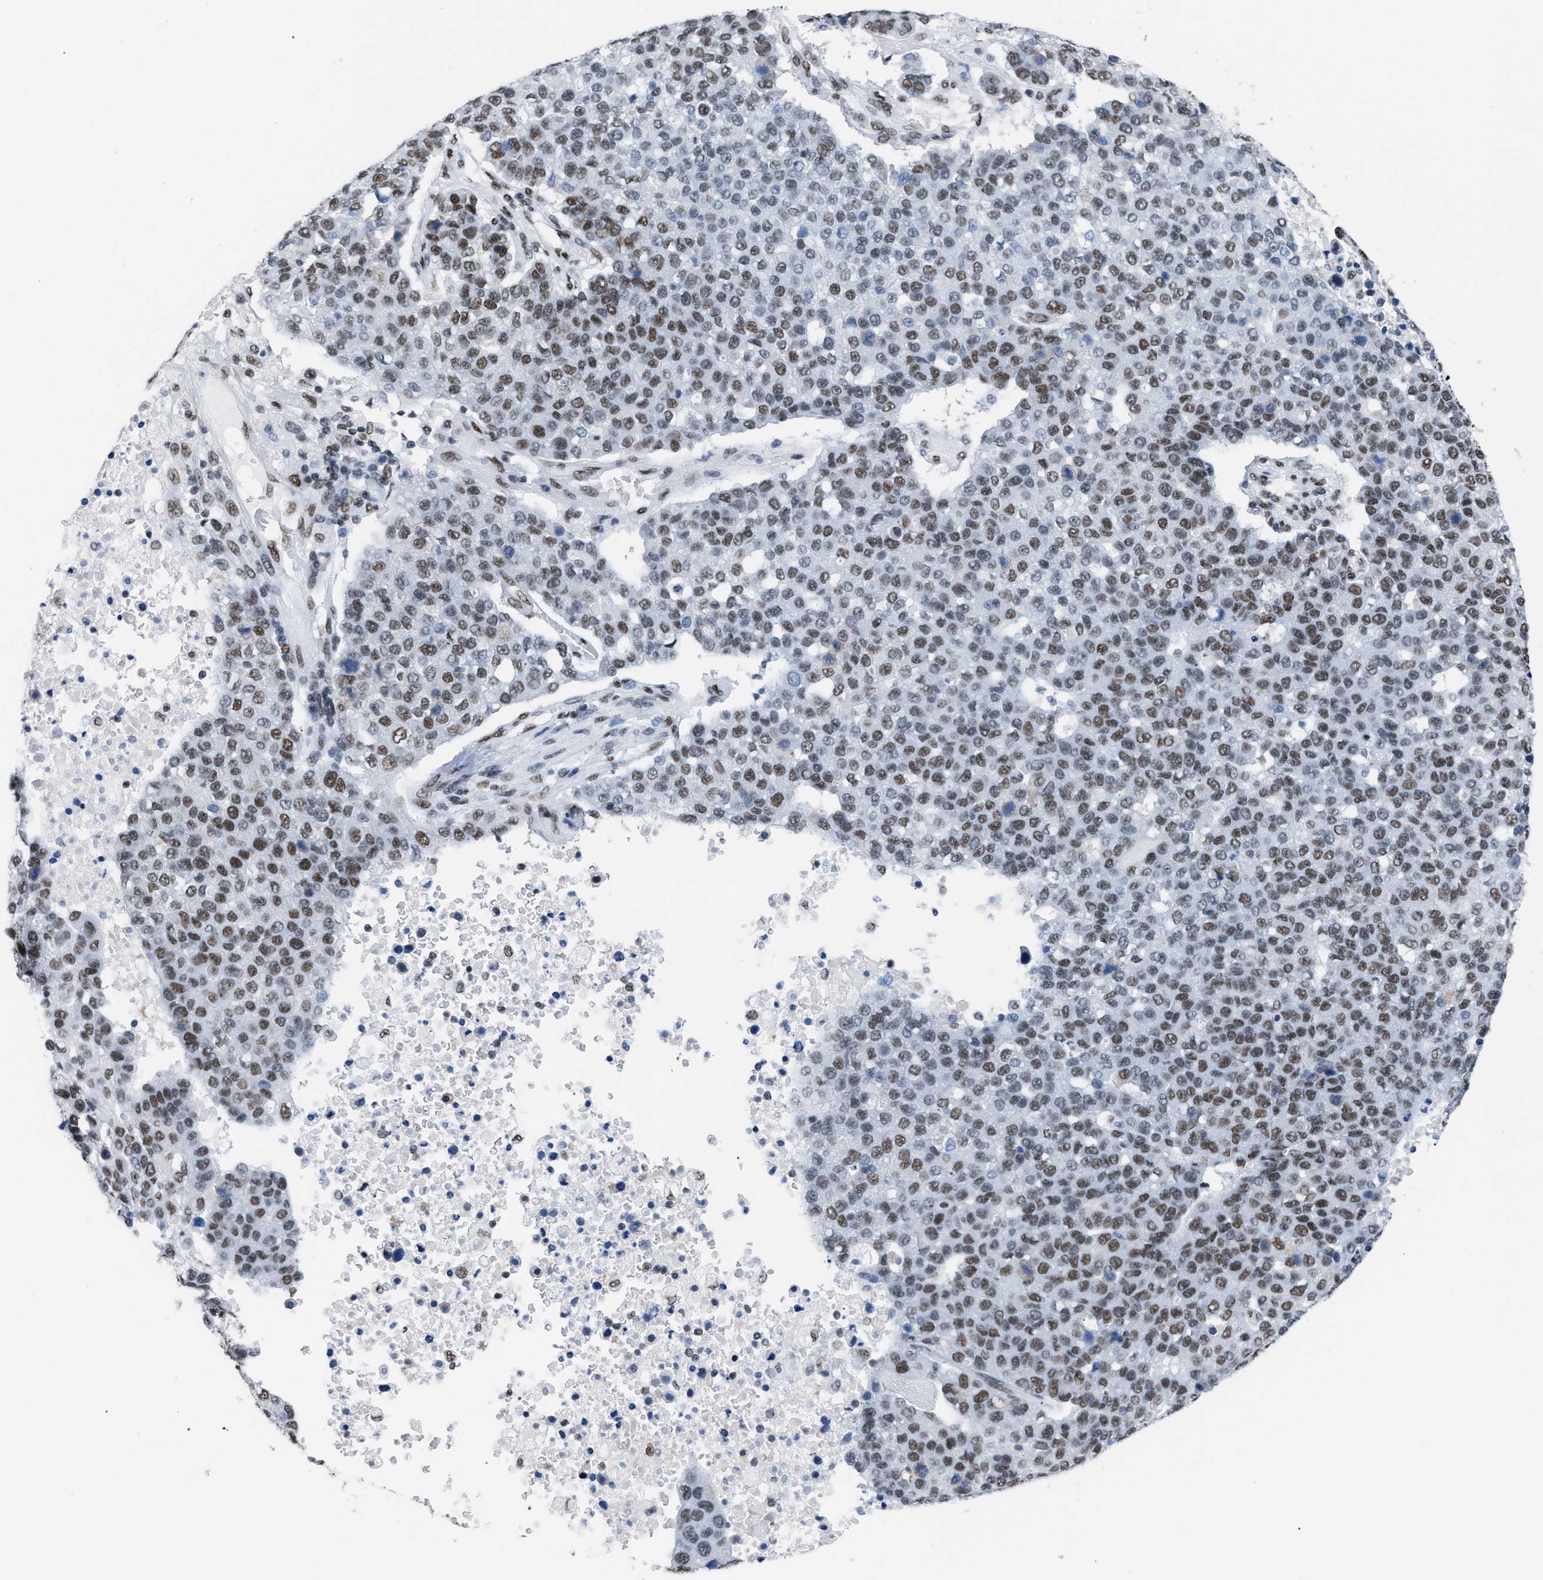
{"staining": {"intensity": "moderate", "quantity": "25%-75%", "location": "nuclear"}, "tissue": "pancreatic cancer", "cell_type": "Tumor cells", "image_type": "cancer", "snomed": [{"axis": "morphology", "description": "Adenocarcinoma, NOS"}, {"axis": "topography", "description": "Pancreas"}], "caption": "Approximately 25%-75% of tumor cells in adenocarcinoma (pancreatic) demonstrate moderate nuclear protein positivity as visualized by brown immunohistochemical staining.", "gene": "CCAR2", "patient": {"sex": "female", "age": 61}}